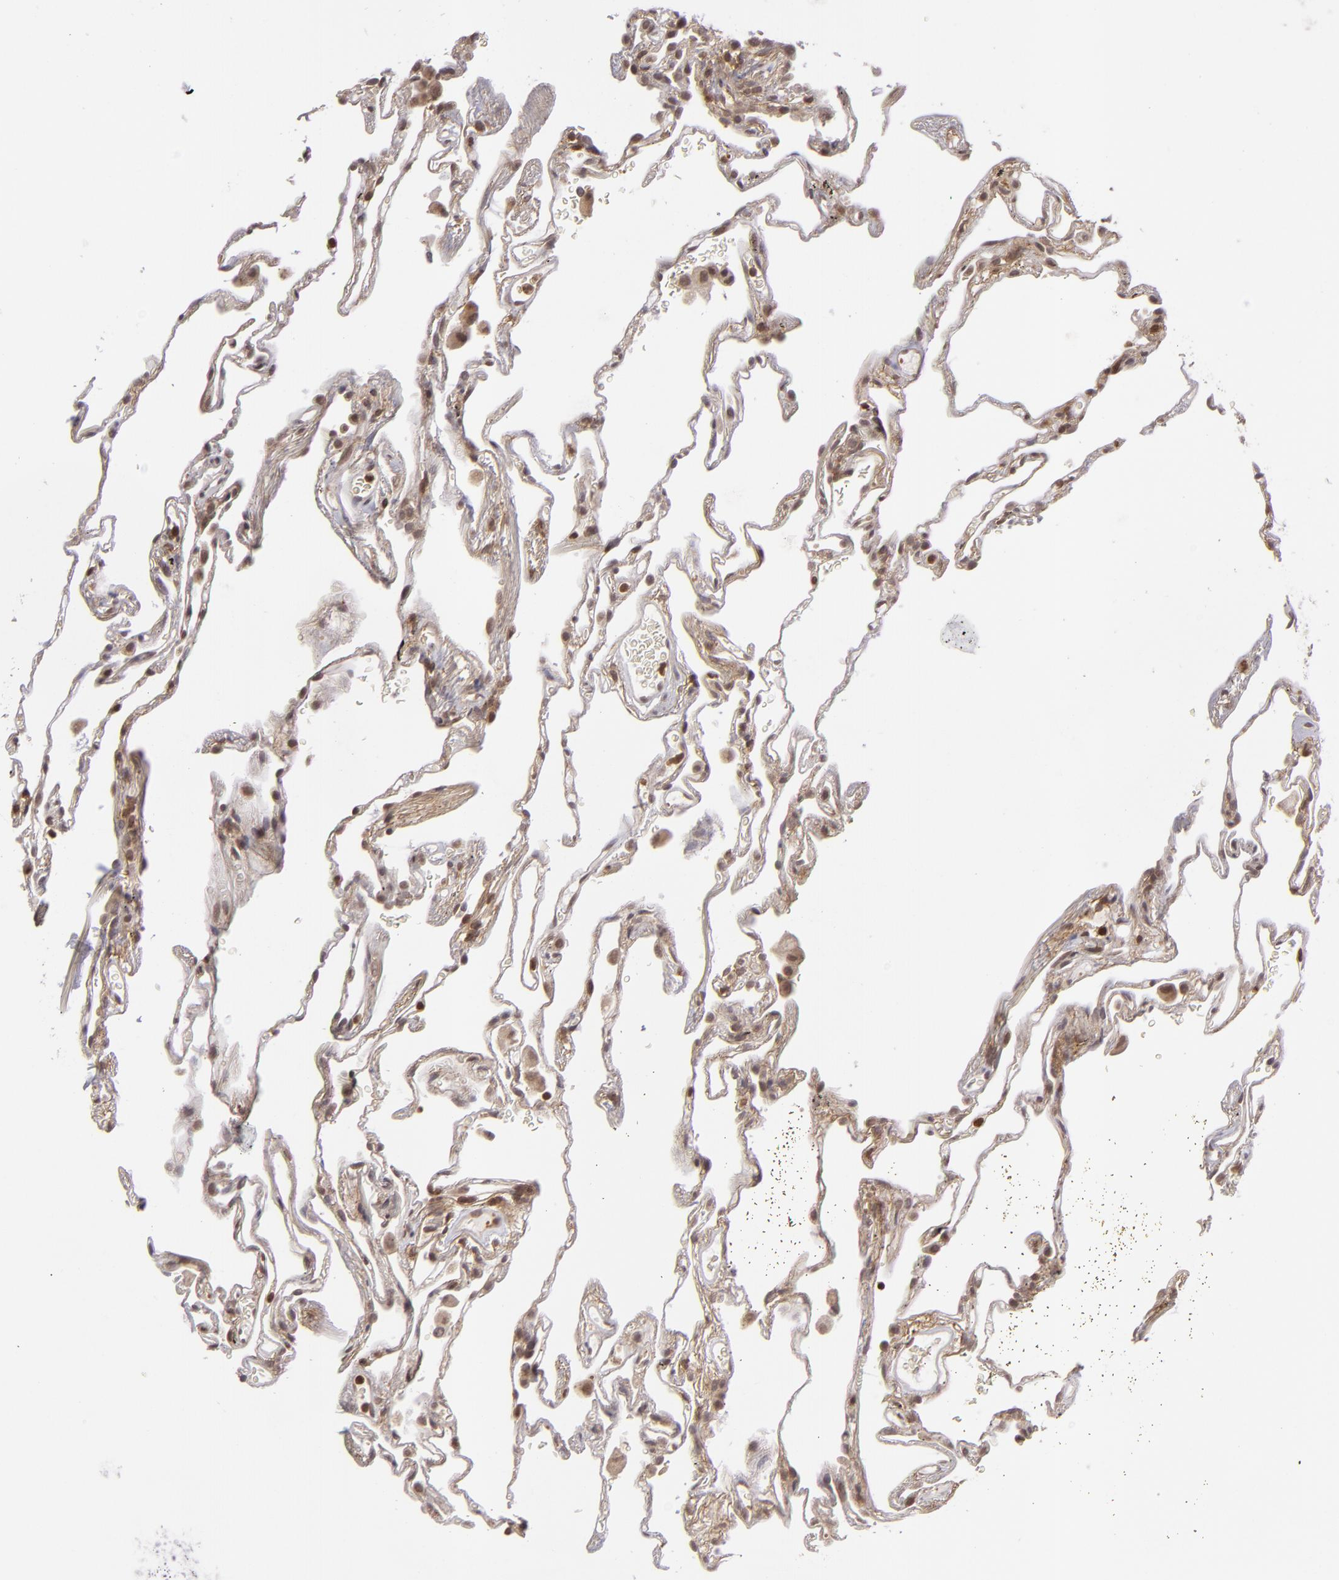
{"staining": {"intensity": "weak", "quantity": ">75%", "location": "nuclear"}, "tissue": "lung", "cell_type": "Alveolar cells", "image_type": "normal", "snomed": [{"axis": "morphology", "description": "Normal tissue, NOS"}, {"axis": "morphology", "description": "Inflammation, NOS"}, {"axis": "topography", "description": "Lung"}], "caption": "Immunohistochemistry of benign human lung displays low levels of weak nuclear staining in approximately >75% of alveolar cells. The staining was performed using DAB (3,3'-diaminobenzidine), with brown indicating positive protein expression. Nuclei are stained blue with hematoxylin.", "gene": "ZBTB33", "patient": {"sex": "male", "age": 69}}